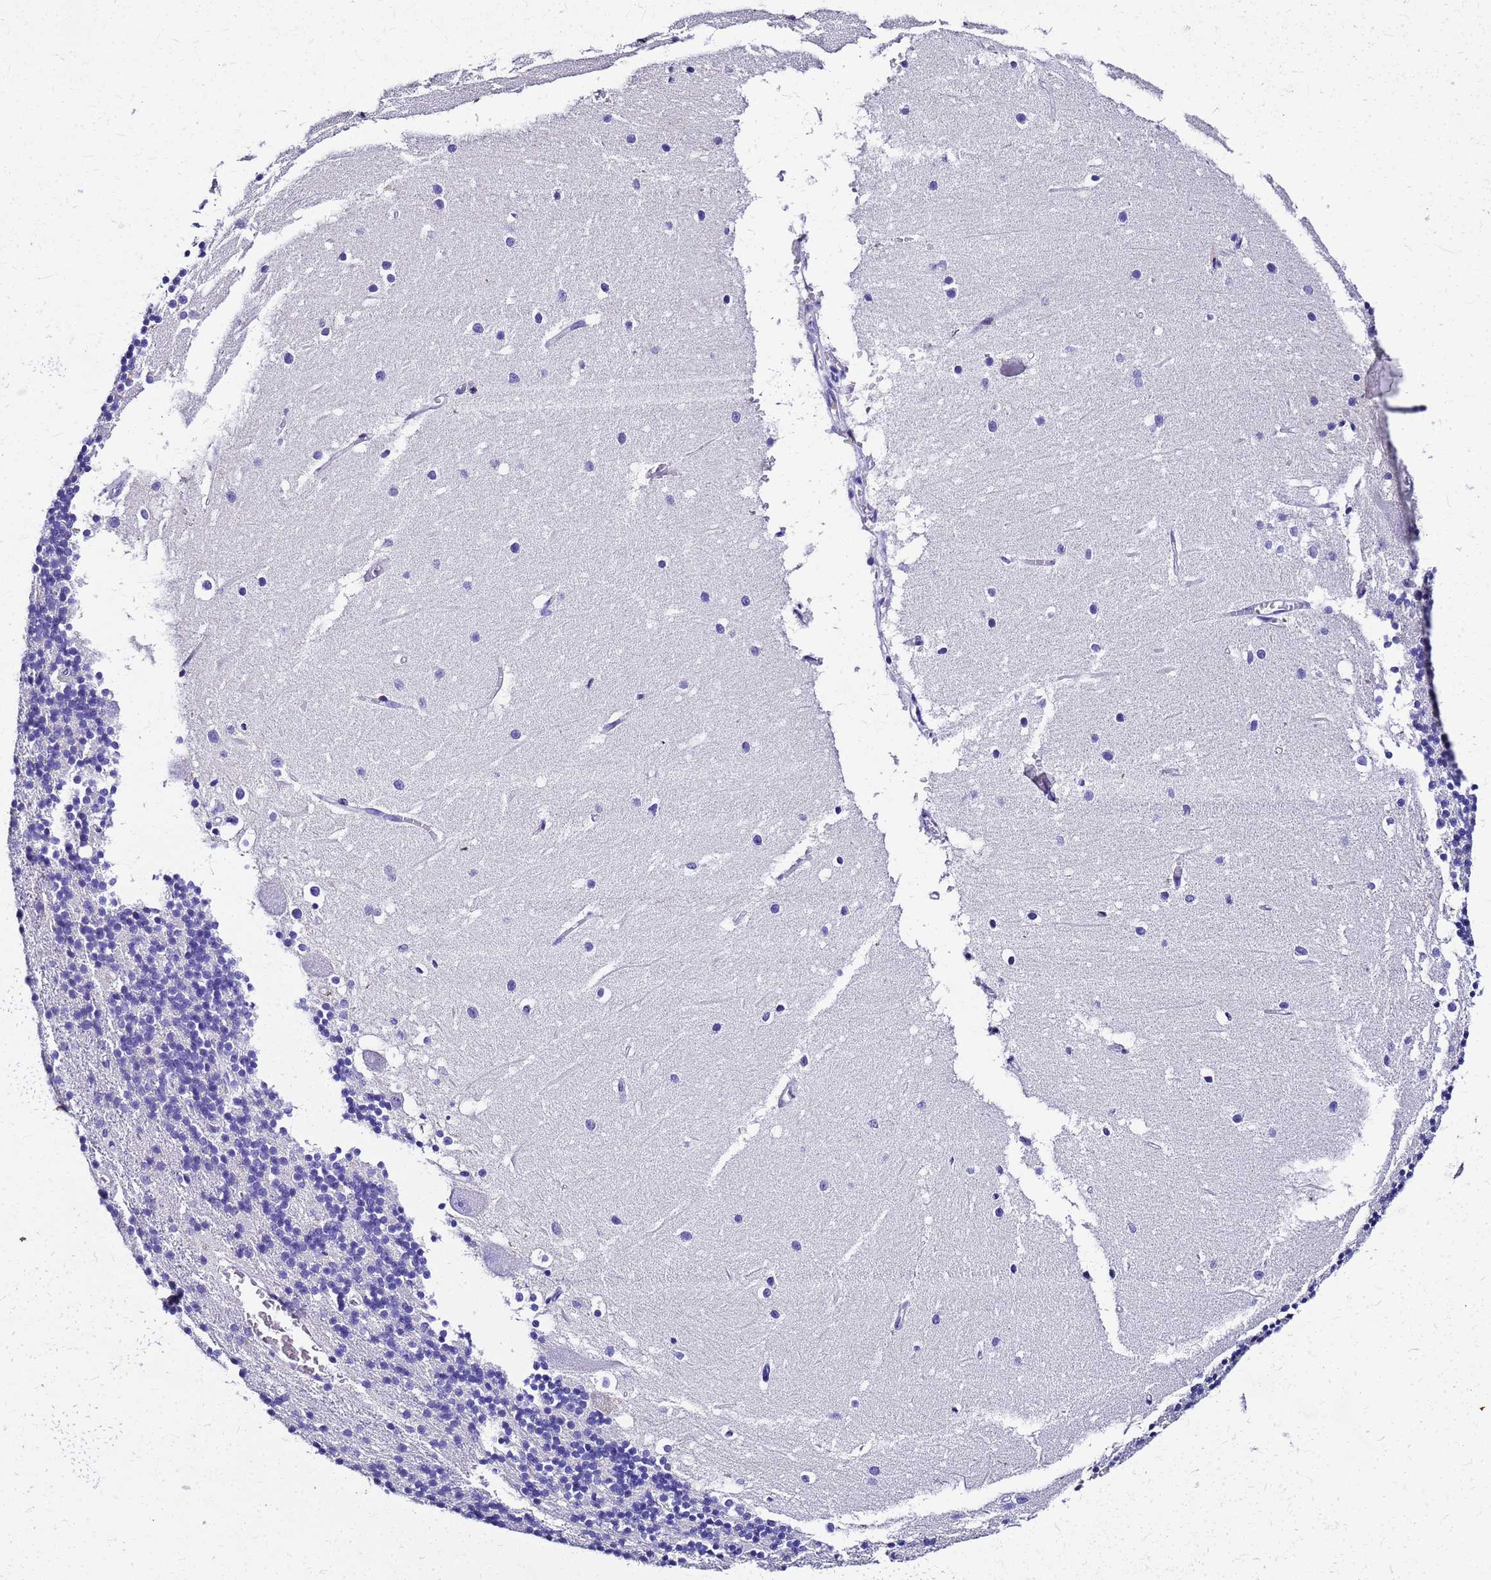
{"staining": {"intensity": "negative", "quantity": "none", "location": "none"}, "tissue": "cerebellum", "cell_type": "Cells in granular layer", "image_type": "normal", "snomed": [{"axis": "morphology", "description": "Normal tissue, NOS"}, {"axis": "topography", "description": "Cerebellum"}], "caption": "An immunohistochemistry (IHC) histopathology image of benign cerebellum is shown. There is no staining in cells in granular layer of cerebellum. (DAB IHC, high magnification).", "gene": "SMIM21", "patient": {"sex": "male", "age": 54}}